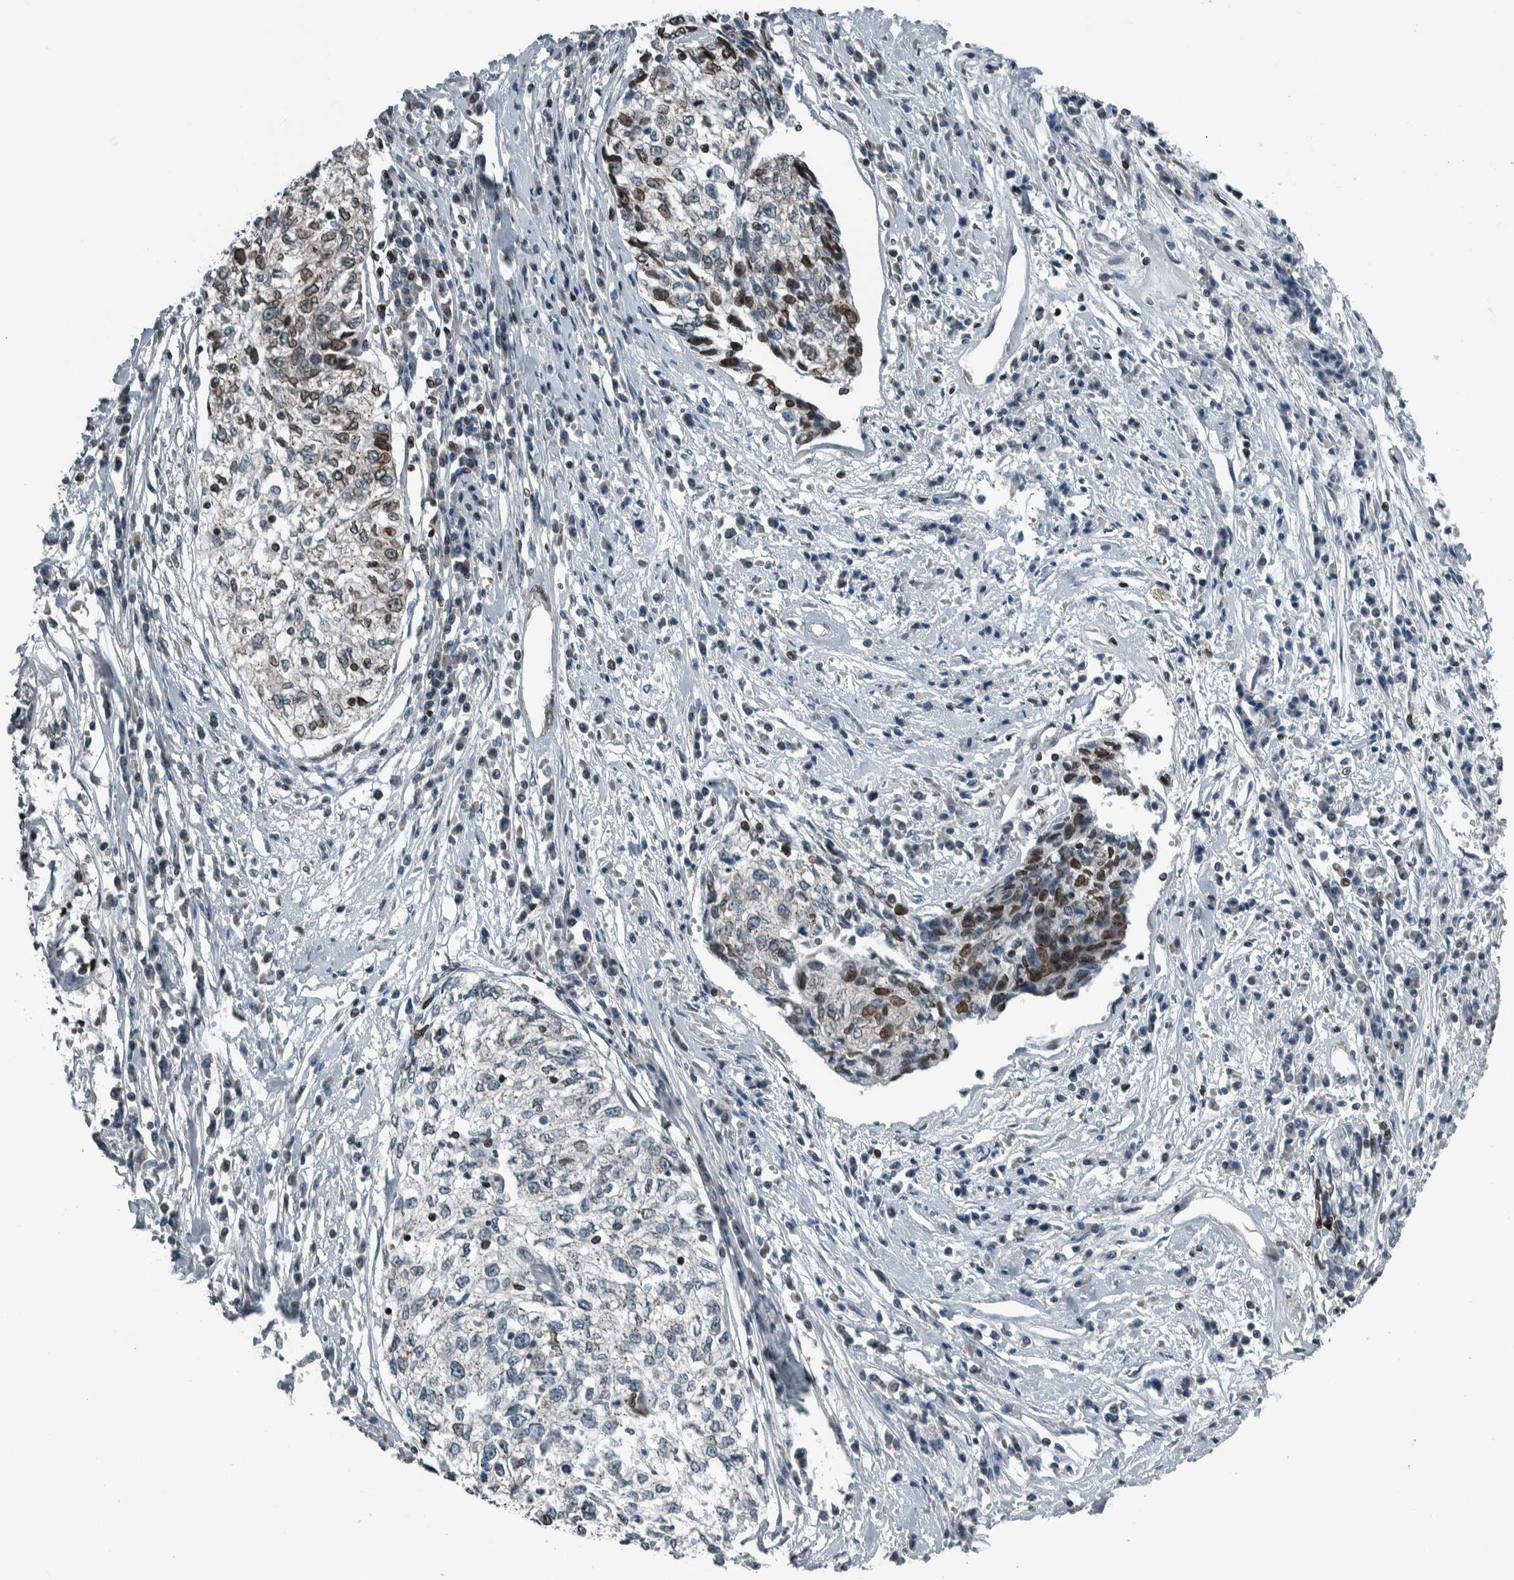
{"staining": {"intensity": "moderate", "quantity": "<25%", "location": "cytoplasmic/membranous,nuclear"}, "tissue": "cervical cancer", "cell_type": "Tumor cells", "image_type": "cancer", "snomed": [{"axis": "morphology", "description": "Squamous cell carcinoma, NOS"}, {"axis": "topography", "description": "Cervix"}], "caption": "IHC of cervical cancer reveals low levels of moderate cytoplasmic/membranous and nuclear staining in about <25% of tumor cells. The protein is shown in brown color, while the nuclei are stained blue.", "gene": "FAM135B", "patient": {"sex": "female", "age": 57}}